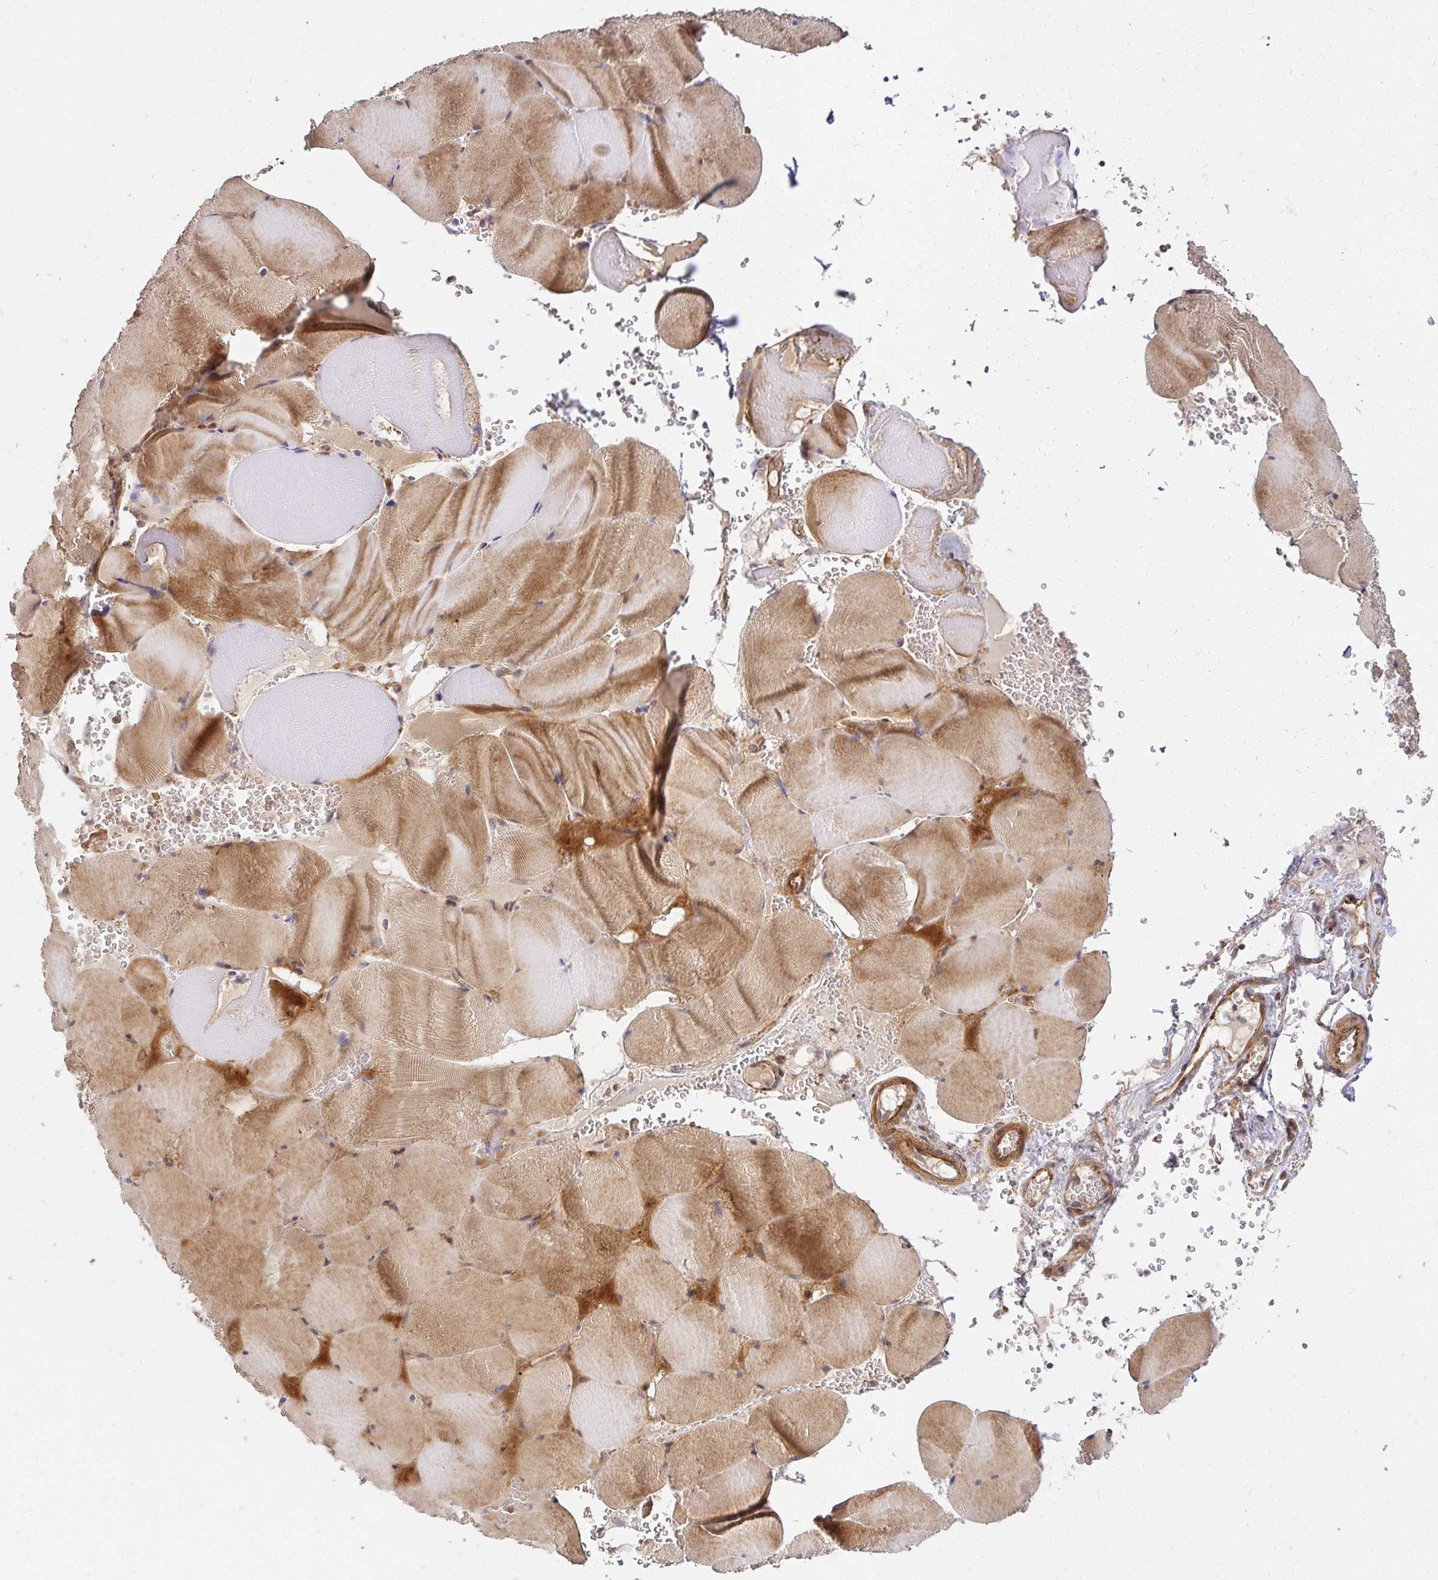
{"staining": {"intensity": "moderate", "quantity": ">75%", "location": "cytoplasmic/membranous"}, "tissue": "skeletal muscle", "cell_type": "Myocytes", "image_type": "normal", "snomed": [{"axis": "morphology", "description": "Normal tissue, NOS"}, {"axis": "topography", "description": "Skeletal muscle"}, {"axis": "topography", "description": "Head-Neck"}], "caption": "Brown immunohistochemical staining in unremarkable skeletal muscle shows moderate cytoplasmic/membranous staining in about >75% of myocytes. (brown staining indicates protein expression, while blue staining denotes nuclei).", "gene": "PSMA4", "patient": {"sex": "male", "age": 66}}